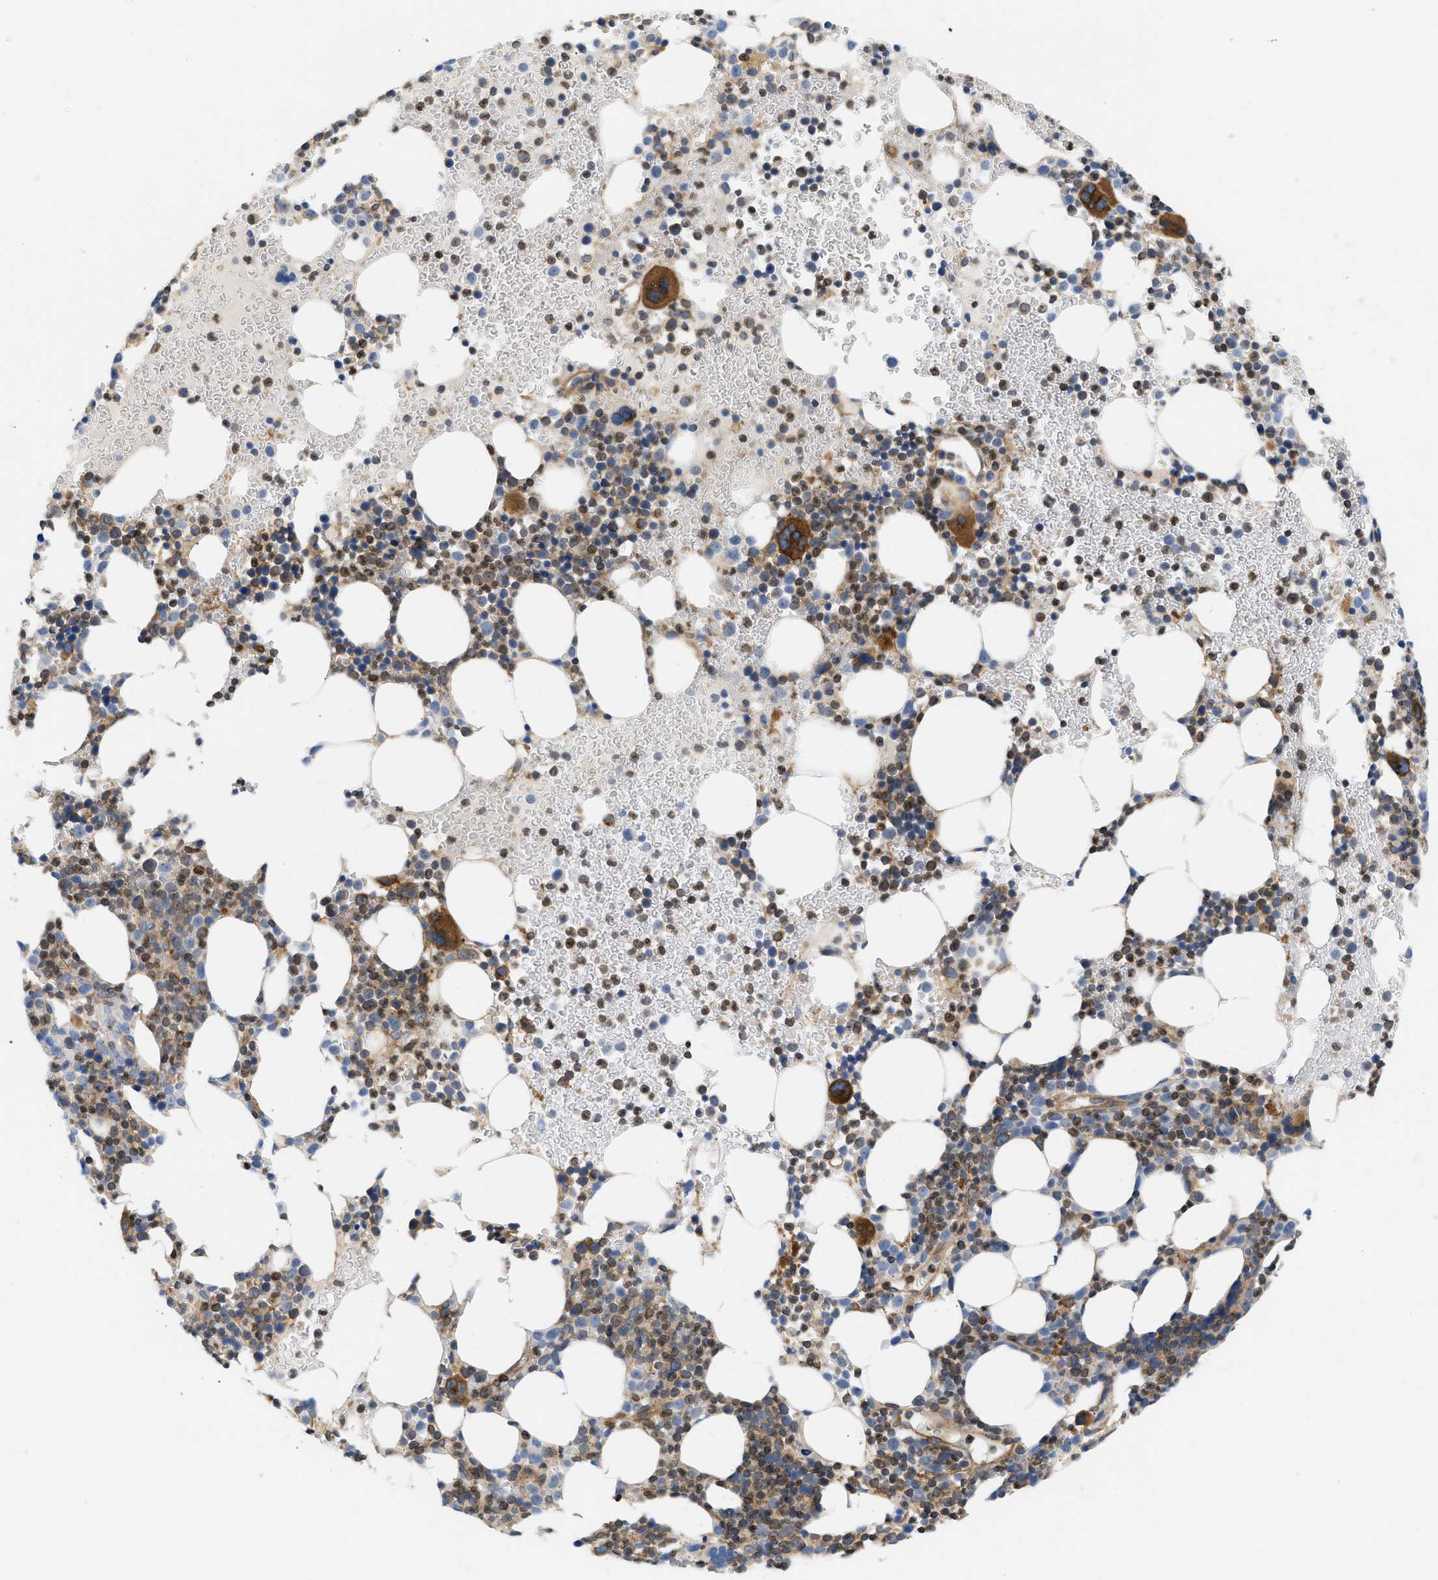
{"staining": {"intensity": "moderate", "quantity": "25%-75%", "location": "cytoplasmic/membranous"}, "tissue": "bone marrow", "cell_type": "Hematopoietic cells", "image_type": "normal", "snomed": [{"axis": "morphology", "description": "Normal tissue, NOS"}, {"axis": "morphology", "description": "Inflammation, NOS"}, {"axis": "topography", "description": "Bone marrow"}], "caption": "Hematopoietic cells exhibit medium levels of moderate cytoplasmic/membranous positivity in about 25%-75% of cells in normal human bone marrow.", "gene": "STRN", "patient": {"sex": "female", "age": 67}}